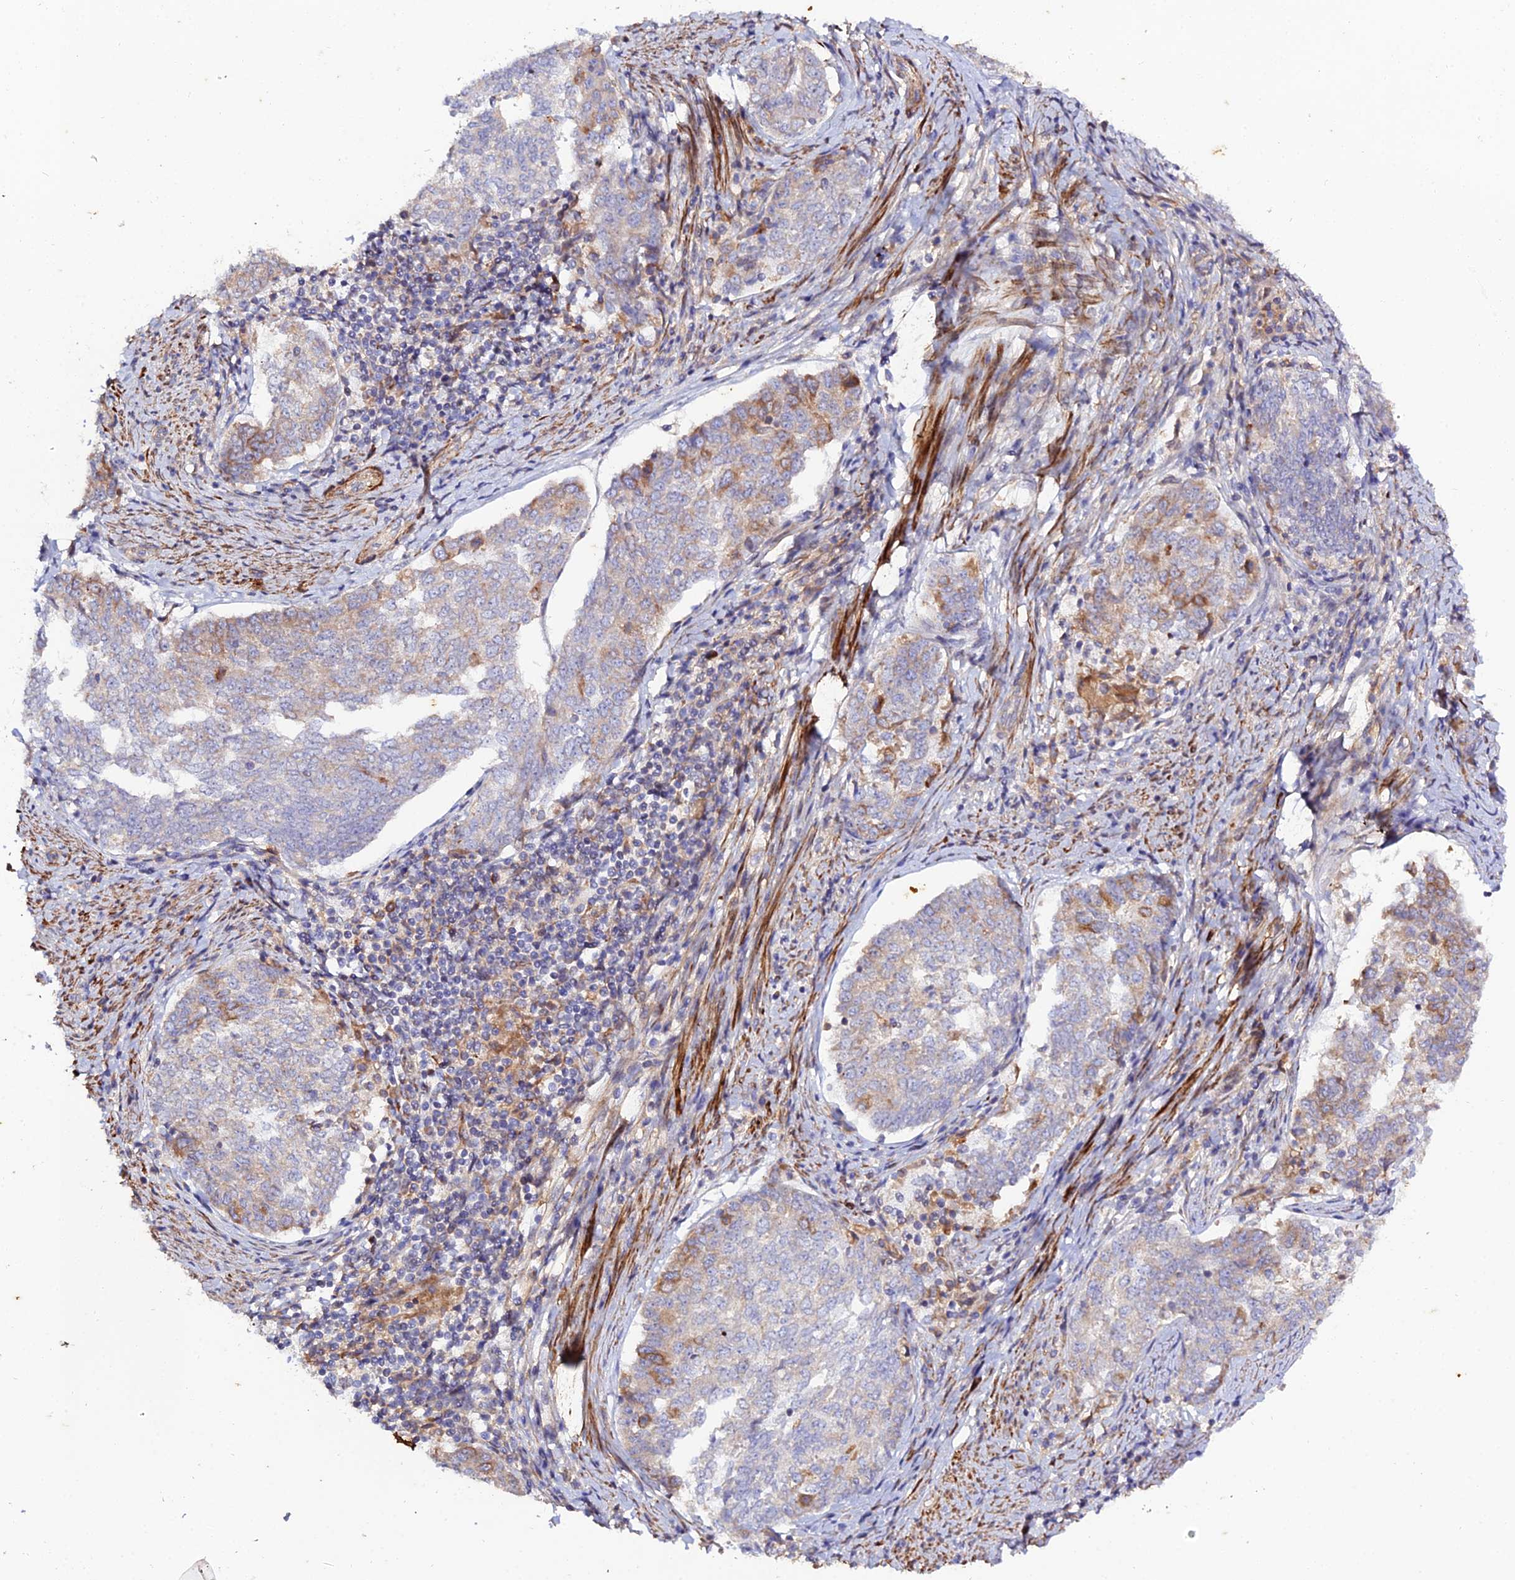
{"staining": {"intensity": "moderate", "quantity": "<25%", "location": "cytoplasmic/membranous"}, "tissue": "endometrial cancer", "cell_type": "Tumor cells", "image_type": "cancer", "snomed": [{"axis": "morphology", "description": "Adenocarcinoma, NOS"}, {"axis": "topography", "description": "Endometrium"}], "caption": "Endometrial adenocarcinoma stained with a brown dye reveals moderate cytoplasmic/membranous positive expression in approximately <25% of tumor cells.", "gene": "ARL6IP1", "patient": {"sex": "female", "age": 80}}